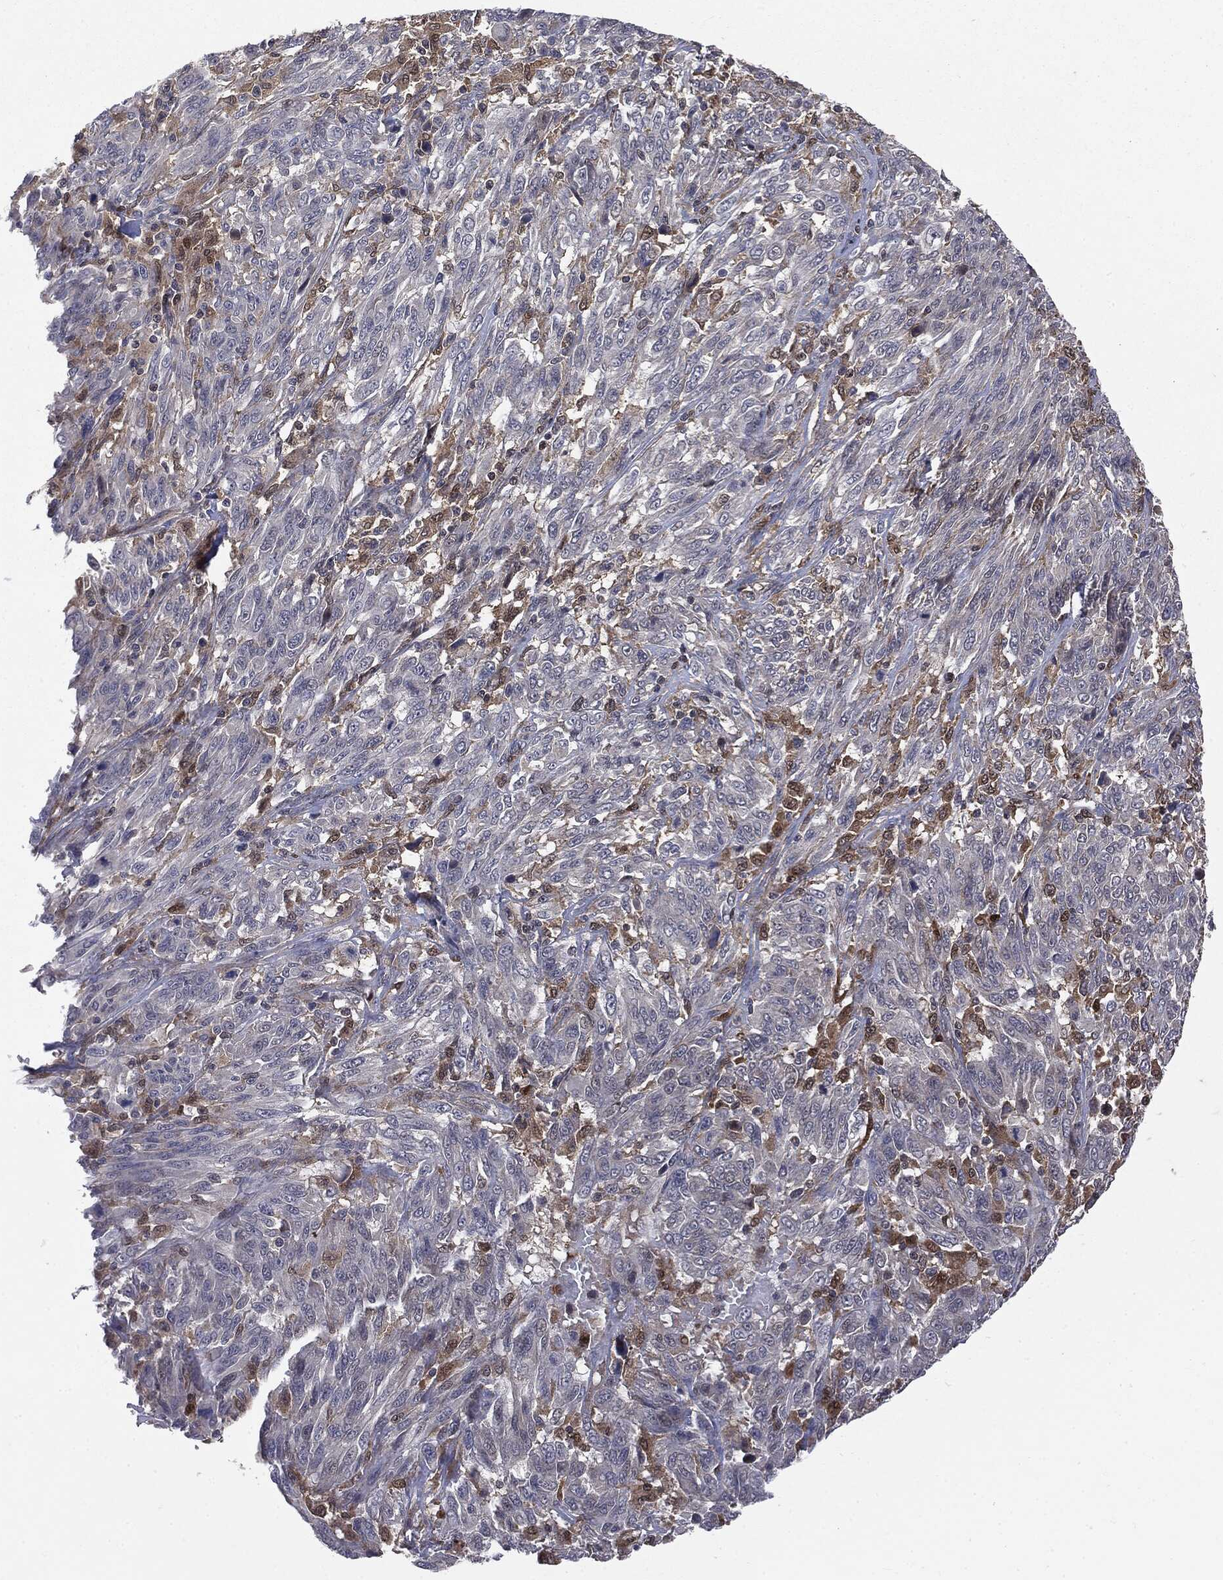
{"staining": {"intensity": "negative", "quantity": "none", "location": "none"}, "tissue": "melanoma", "cell_type": "Tumor cells", "image_type": "cancer", "snomed": [{"axis": "morphology", "description": "Malignant melanoma, NOS"}, {"axis": "topography", "description": "Skin"}], "caption": "DAB (3,3'-diaminobenzidine) immunohistochemical staining of malignant melanoma displays no significant expression in tumor cells.", "gene": "PTPA", "patient": {"sex": "female", "age": 91}}